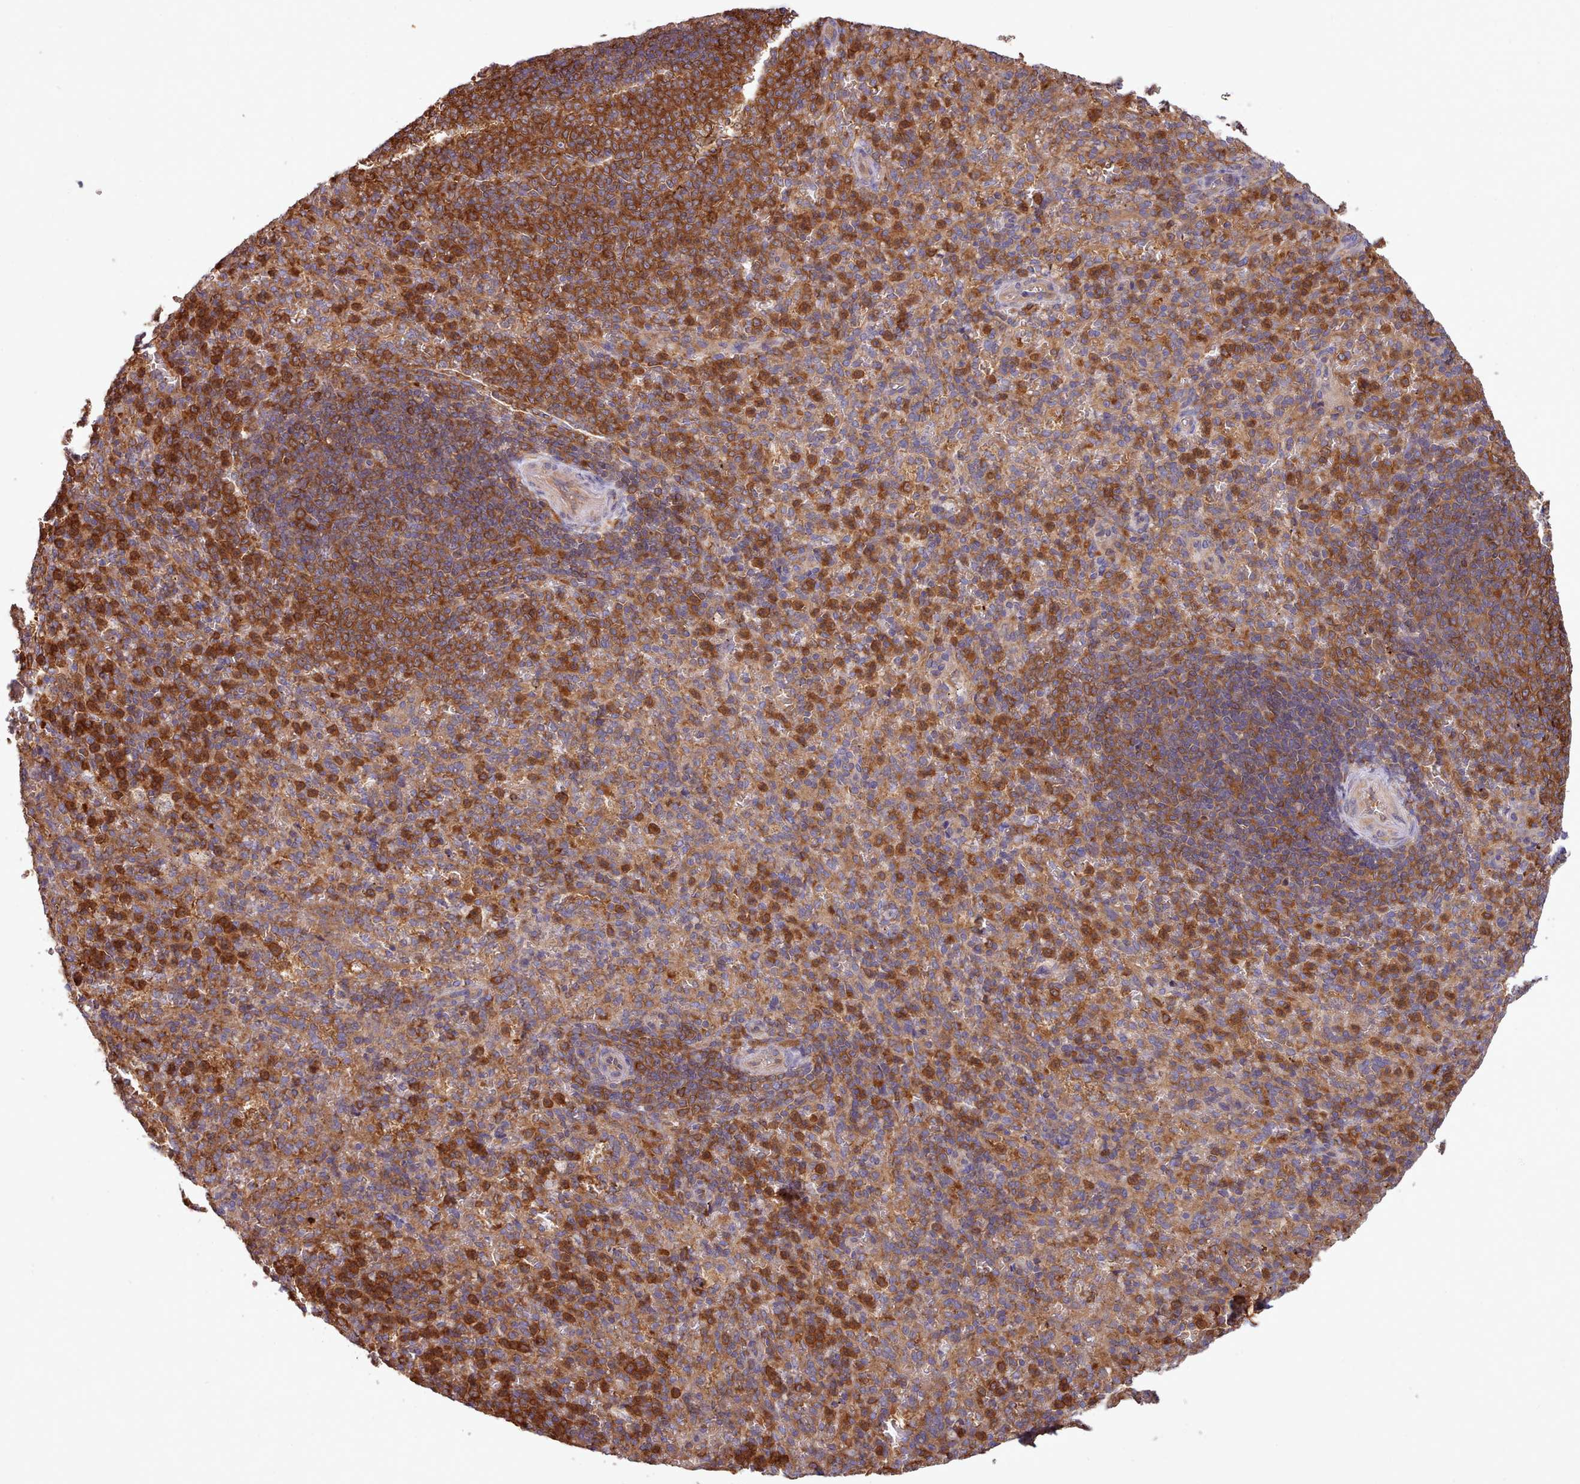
{"staining": {"intensity": "strong", "quantity": "25%-75%", "location": "cytoplasmic/membranous"}, "tissue": "spleen", "cell_type": "Cells in red pulp", "image_type": "normal", "snomed": [{"axis": "morphology", "description": "Normal tissue, NOS"}, {"axis": "topography", "description": "Spleen"}], "caption": "Immunohistochemical staining of benign spleen reveals strong cytoplasmic/membranous protein expression in about 25%-75% of cells in red pulp. (IHC, brightfield microscopy, high magnification).", "gene": "SLC4A9", "patient": {"sex": "female", "age": 21}}